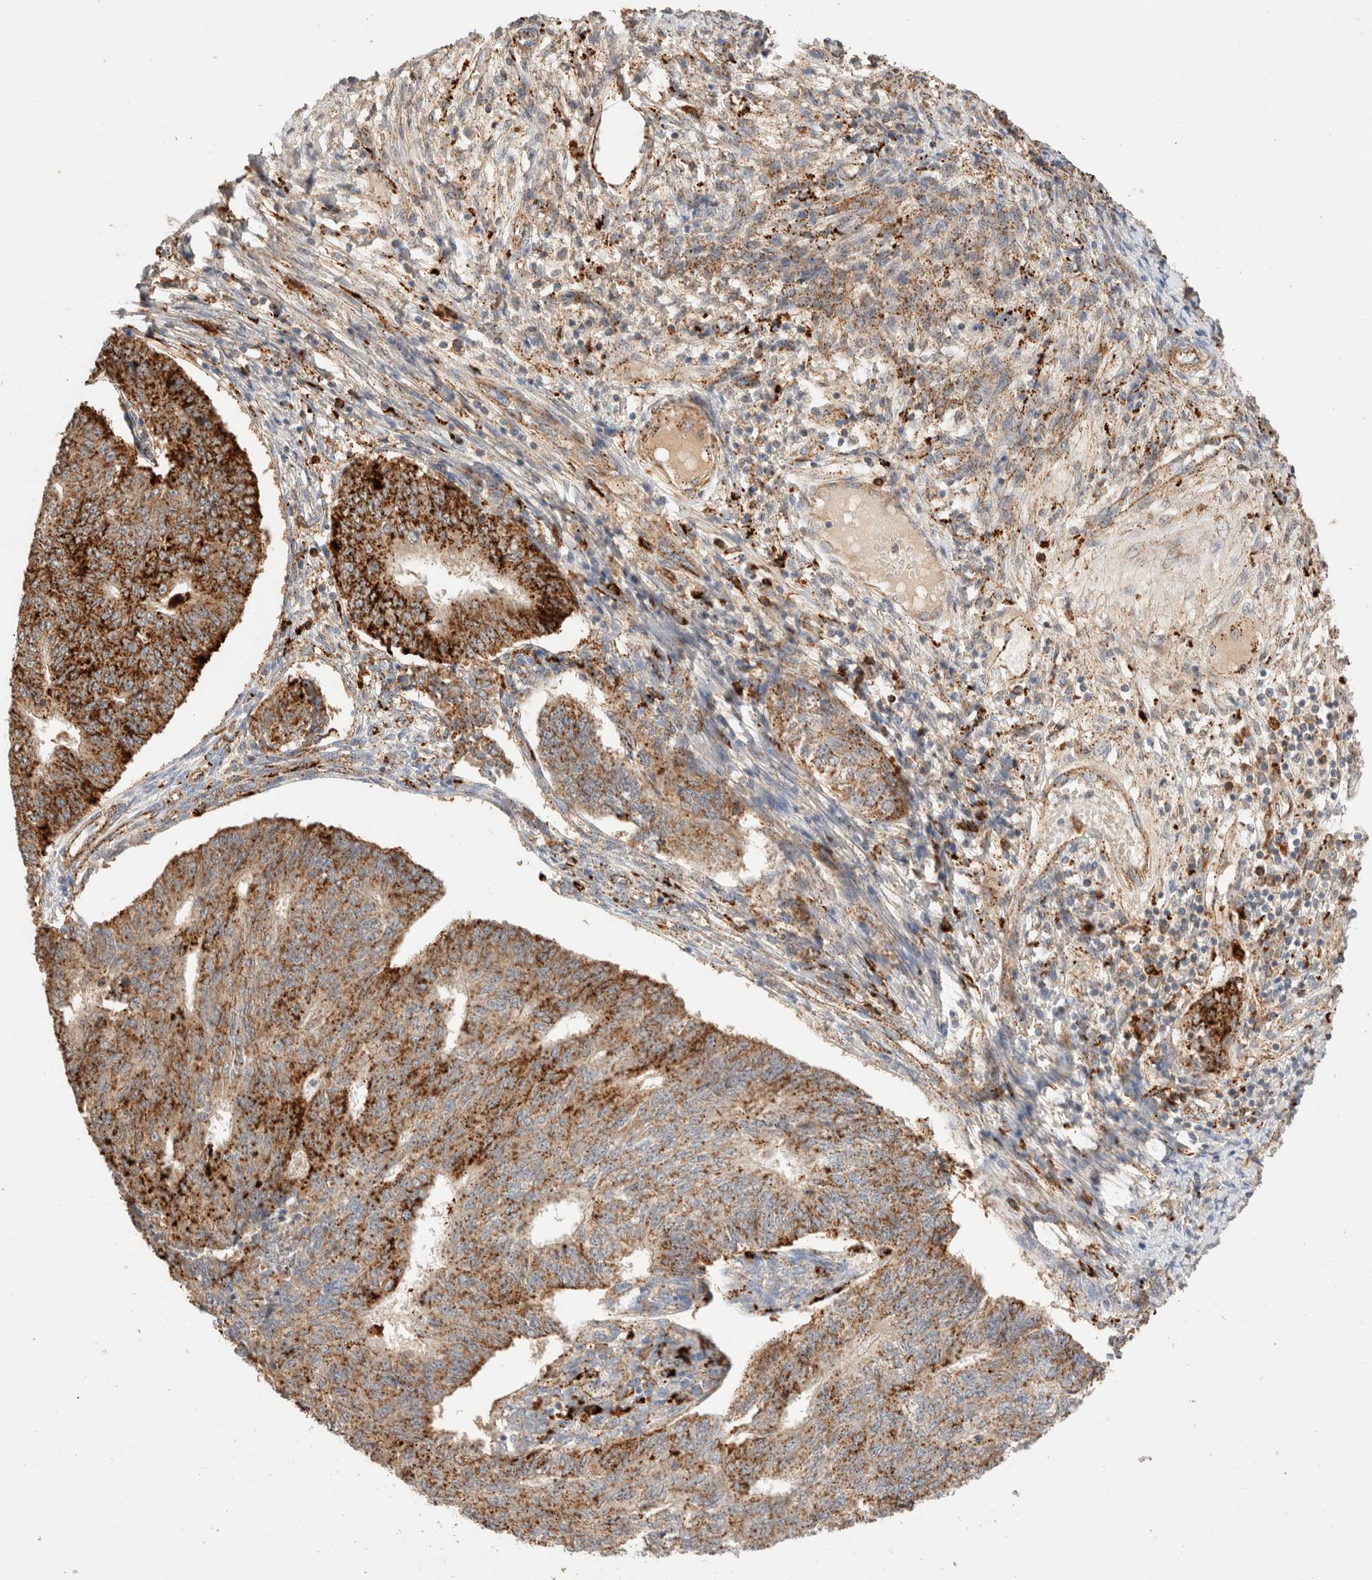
{"staining": {"intensity": "strong", "quantity": ">75%", "location": "cytoplasmic/membranous"}, "tissue": "endometrial cancer", "cell_type": "Tumor cells", "image_type": "cancer", "snomed": [{"axis": "morphology", "description": "Adenocarcinoma, NOS"}, {"axis": "topography", "description": "Endometrium"}], "caption": "Endometrial cancer stained for a protein (brown) shows strong cytoplasmic/membranous positive expression in about >75% of tumor cells.", "gene": "RABEPK", "patient": {"sex": "female", "age": 32}}